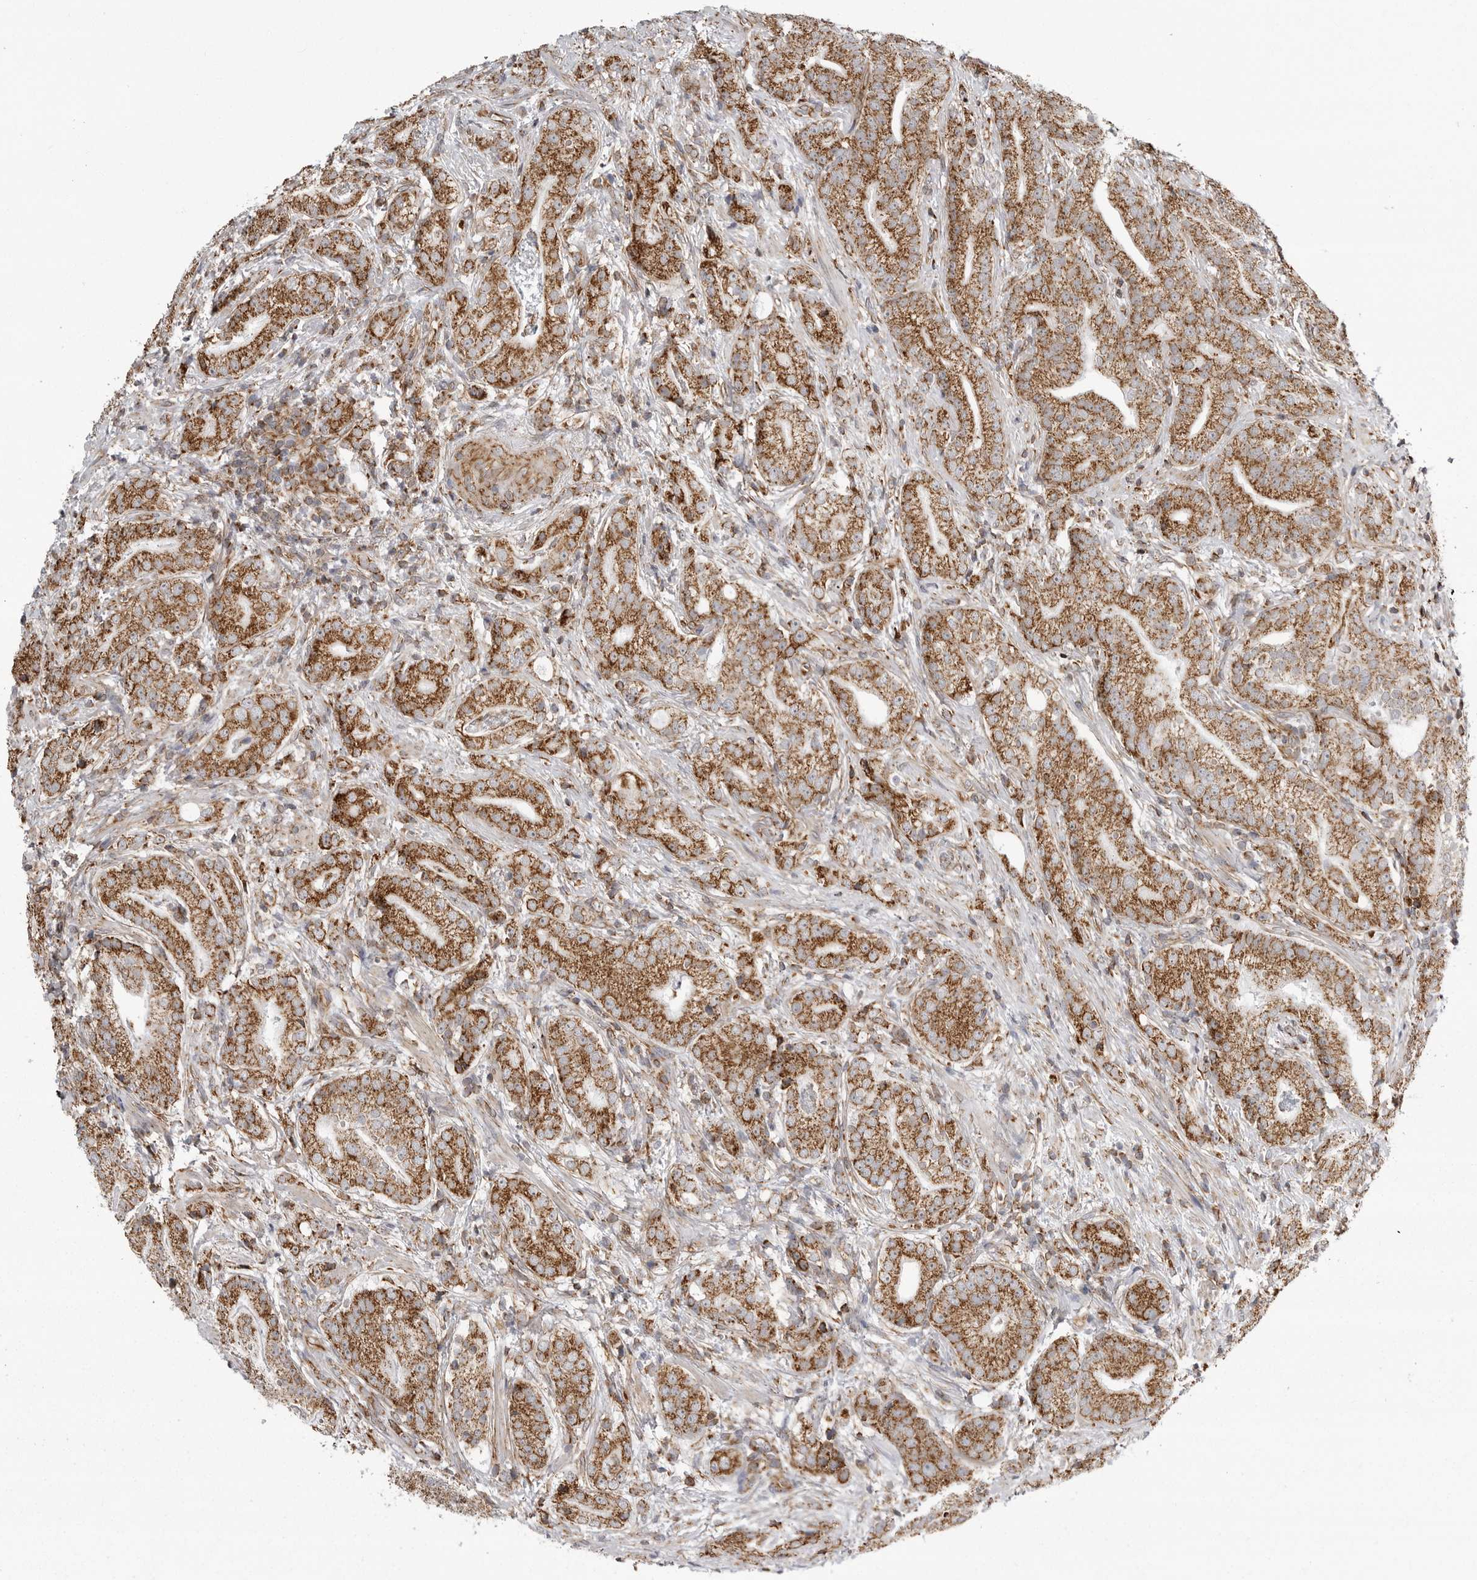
{"staining": {"intensity": "moderate", "quantity": ">75%", "location": "cytoplasmic/membranous"}, "tissue": "prostate cancer", "cell_type": "Tumor cells", "image_type": "cancer", "snomed": [{"axis": "morphology", "description": "Adenocarcinoma, High grade"}, {"axis": "topography", "description": "Prostate"}], "caption": "High-magnification brightfield microscopy of prostate cancer (adenocarcinoma (high-grade)) stained with DAB (brown) and counterstained with hematoxylin (blue). tumor cells exhibit moderate cytoplasmic/membranous positivity is present in approximately>75% of cells.", "gene": "FH", "patient": {"sex": "male", "age": 57}}